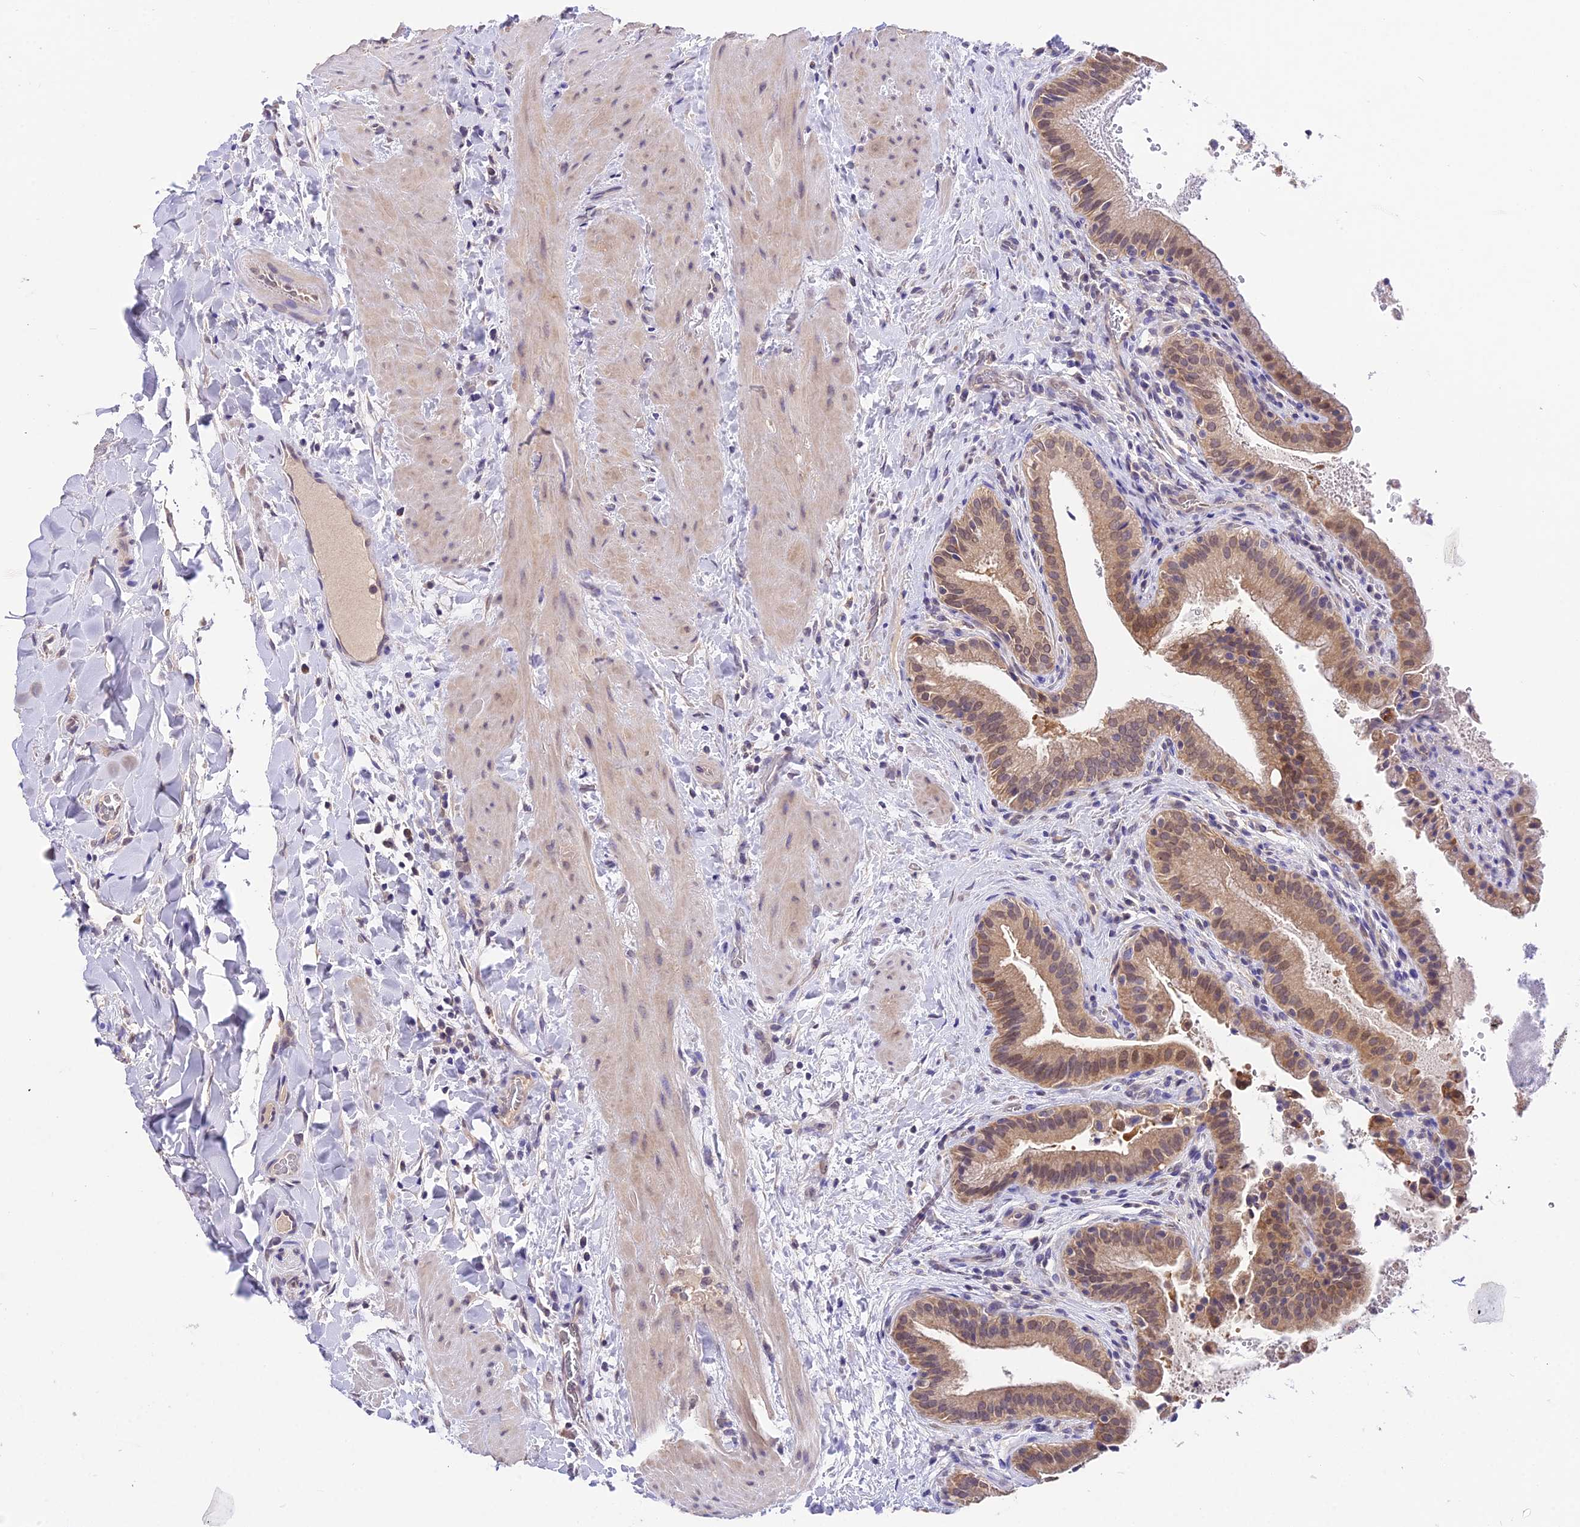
{"staining": {"intensity": "moderate", "quantity": ">75%", "location": "cytoplasmic/membranous,nuclear"}, "tissue": "gallbladder", "cell_type": "Glandular cells", "image_type": "normal", "snomed": [{"axis": "morphology", "description": "Normal tissue, NOS"}, {"axis": "topography", "description": "Gallbladder"}], "caption": "Immunohistochemistry of unremarkable human gallbladder exhibits medium levels of moderate cytoplasmic/membranous,nuclear positivity in about >75% of glandular cells.", "gene": "PGK1", "patient": {"sex": "male", "age": 24}}